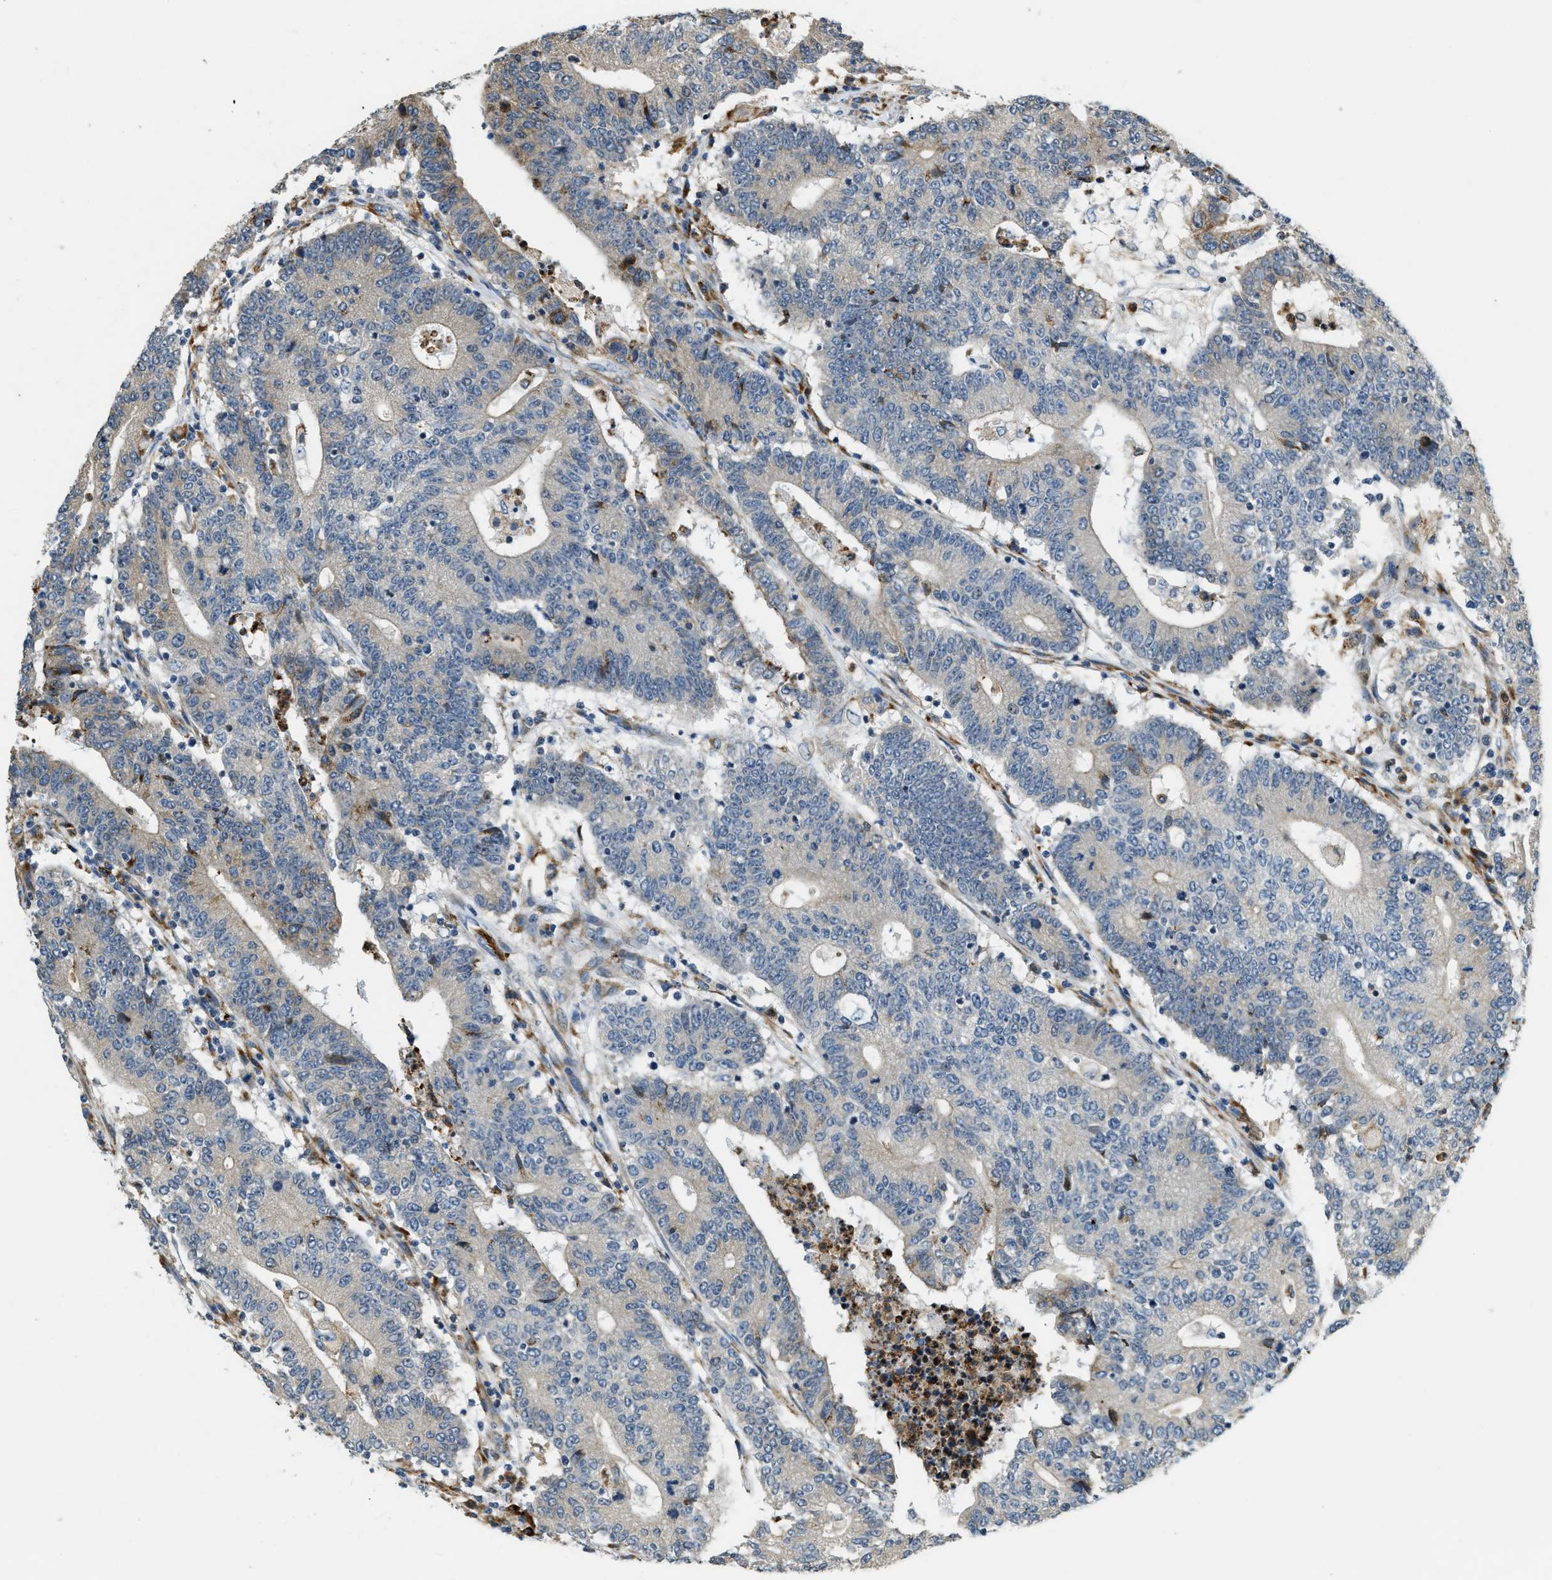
{"staining": {"intensity": "weak", "quantity": "<25%", "location": "cytoplasmic/membranous"}, "tissue": "colorectal cancer", "cell_type": "Tumor cells", "image_type": "cancer", "snomed": [{"axis": "morphology", "description": "Normal tissue, NOS"}, {"axis": "morphology", "description": "Adenocarcinoma, NOS"}, {"axis": "topography", "description": "Colon"}], "caption": "High power microscopy histopathology image of an immunohistochemistry histopathology image of colorectal cancer (adenocarcinoma), revealing no significant positivity in tumor cells. (DAB immunohistochemistry, high magnification).", "gene": "HERC2", "patient": {"sex": "female", "age": 75}}